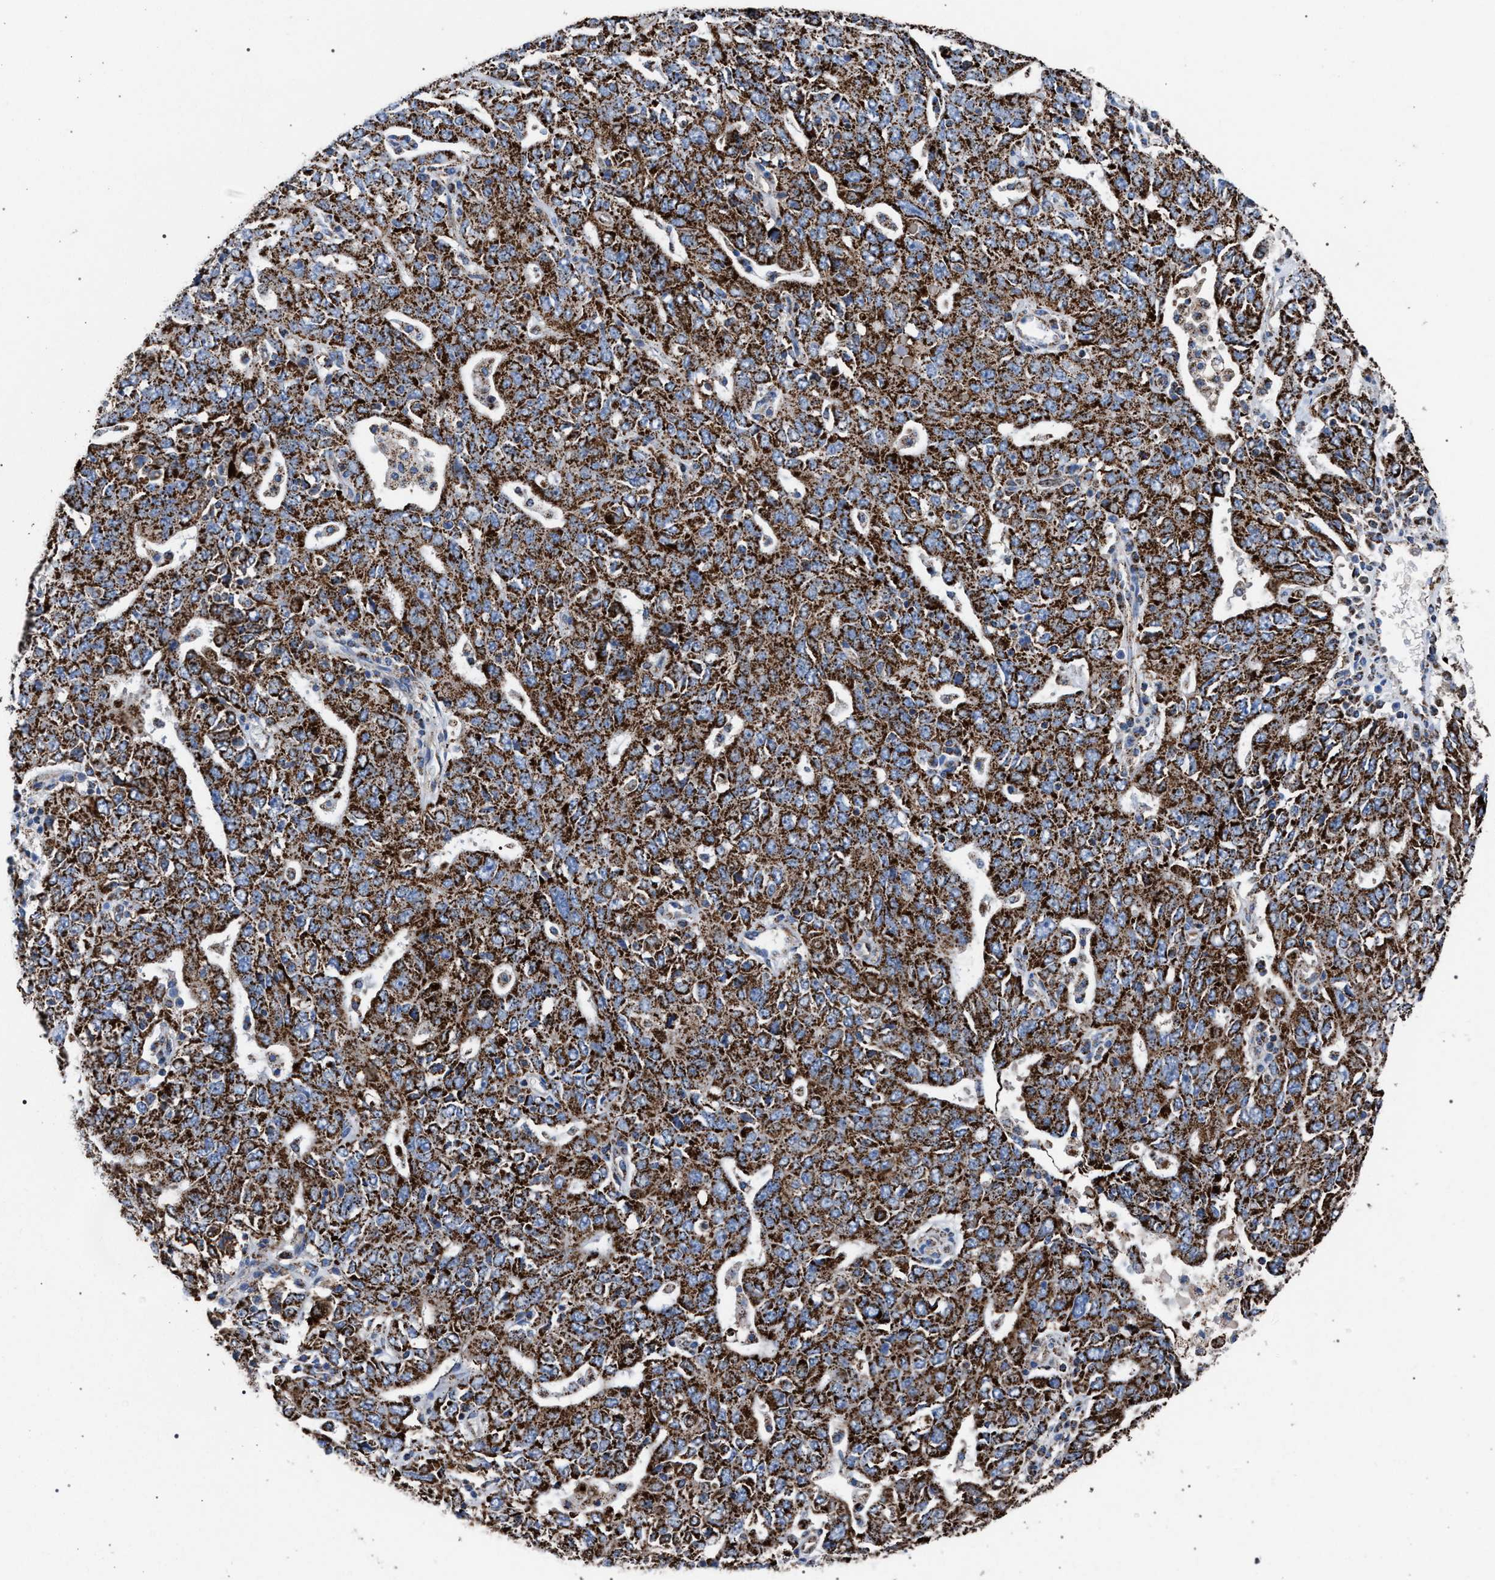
{"staining": {"intensity": "strong", "quantity": ">75%", "location": "cytoplasmic/membranous"}, "tissue": "ovarian cancer", "cell_type": "Tumor cells", "image_type": "cancer", "snomed": [{"axis": "morphology", "description": "Carcinoma, endometroid"}, {"axis": "topography", "description": "Ovary"}], "caption": "Ovarian endometroid carcinoma stained with DAB (3,3'-diaminobenzidine) immunohistochemistry demonstrates high levels of strong cytoplasmic/membranous expression in approximately >75% of tumor cells.", "gene": "VPS13A", "patient": {"sex": "female", "age": 62}}